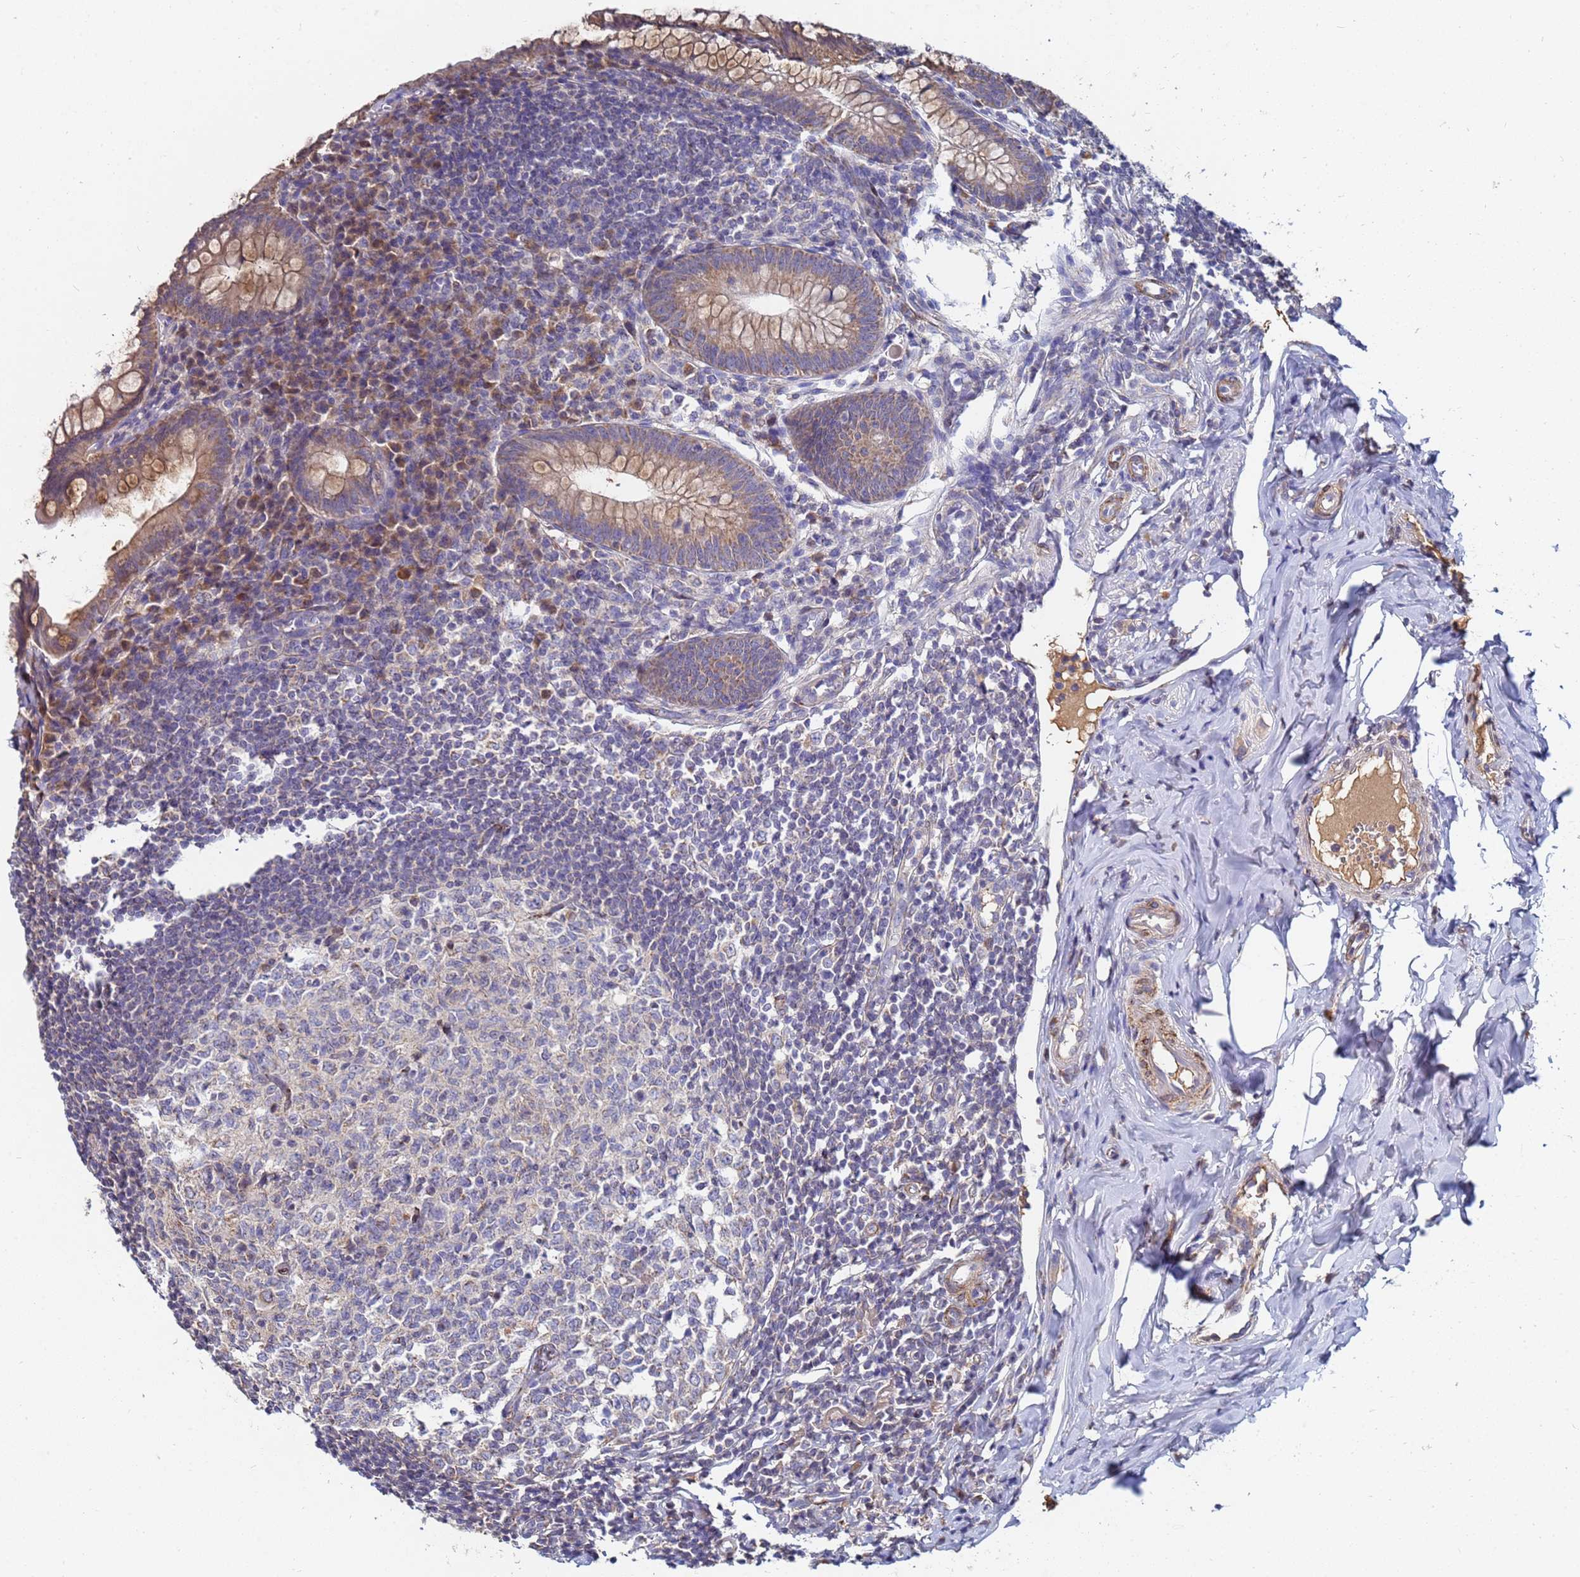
{"staining": {"intensity": "moderate", "quantity": "25%-75%", "location": "cytoplasmic/membranous"}, "tissue": "appendix", "cell_type": "Glandular cells", "image_type": "normal", "snomed": [{"axis": "morphology", "description": "Normal tissue, NOS"}, {"axis": "topography", "description": "Appendix"}], "caption": "Normal appendix reveals moderate cytoplasmic/membranous staining in about 25%-75% of glandular cells, visualized by immunohistochemistry. The staining is performed using DAB (3,3'-diaminobenzidine) brown chromogen to label protein expression. The nuclei are counter-stained blue using hematoxylin.", "gene": "C5orf34", "patient": {"sex": "female", "age": 33}}